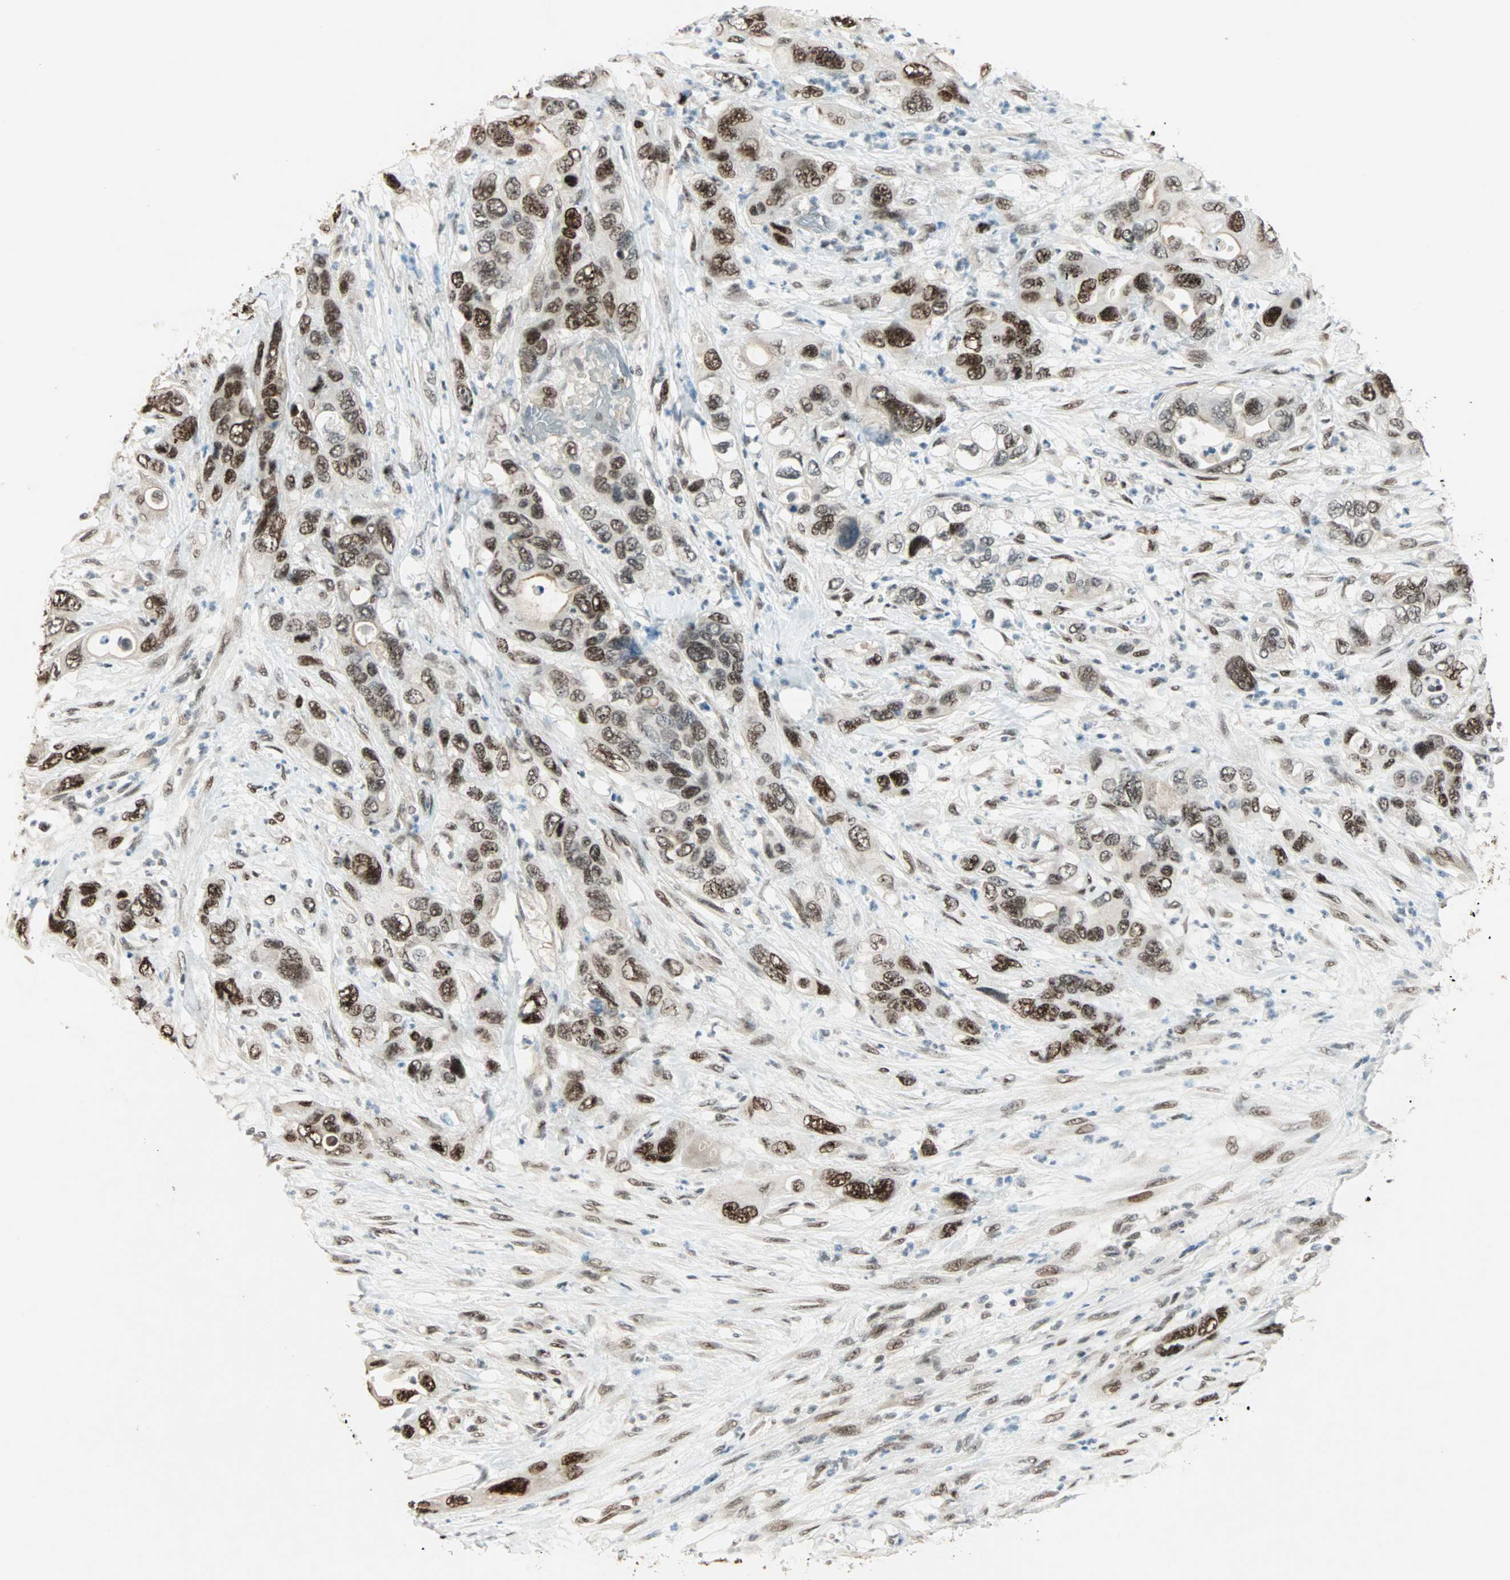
{"staining": {"intensity": "strong", "quantity": ">75%", "location": "cytoplasmic/membranous,nuclear"}, "tissue": "pancreatic cancer", "cell_type": "Tumor cells", "image_type": "cancer", "snomed": [{"axis": "morphology", "description": "Adenocarcinoma, NOS"}, {"axis": "topography", "description": "Pancreas"}], "caption": "Human pancreatic cancer stained with a protein marker reveals strong staining in tumor cells.", "gene": "MDC1", "patient": {"sex": "female", "age": 71}}